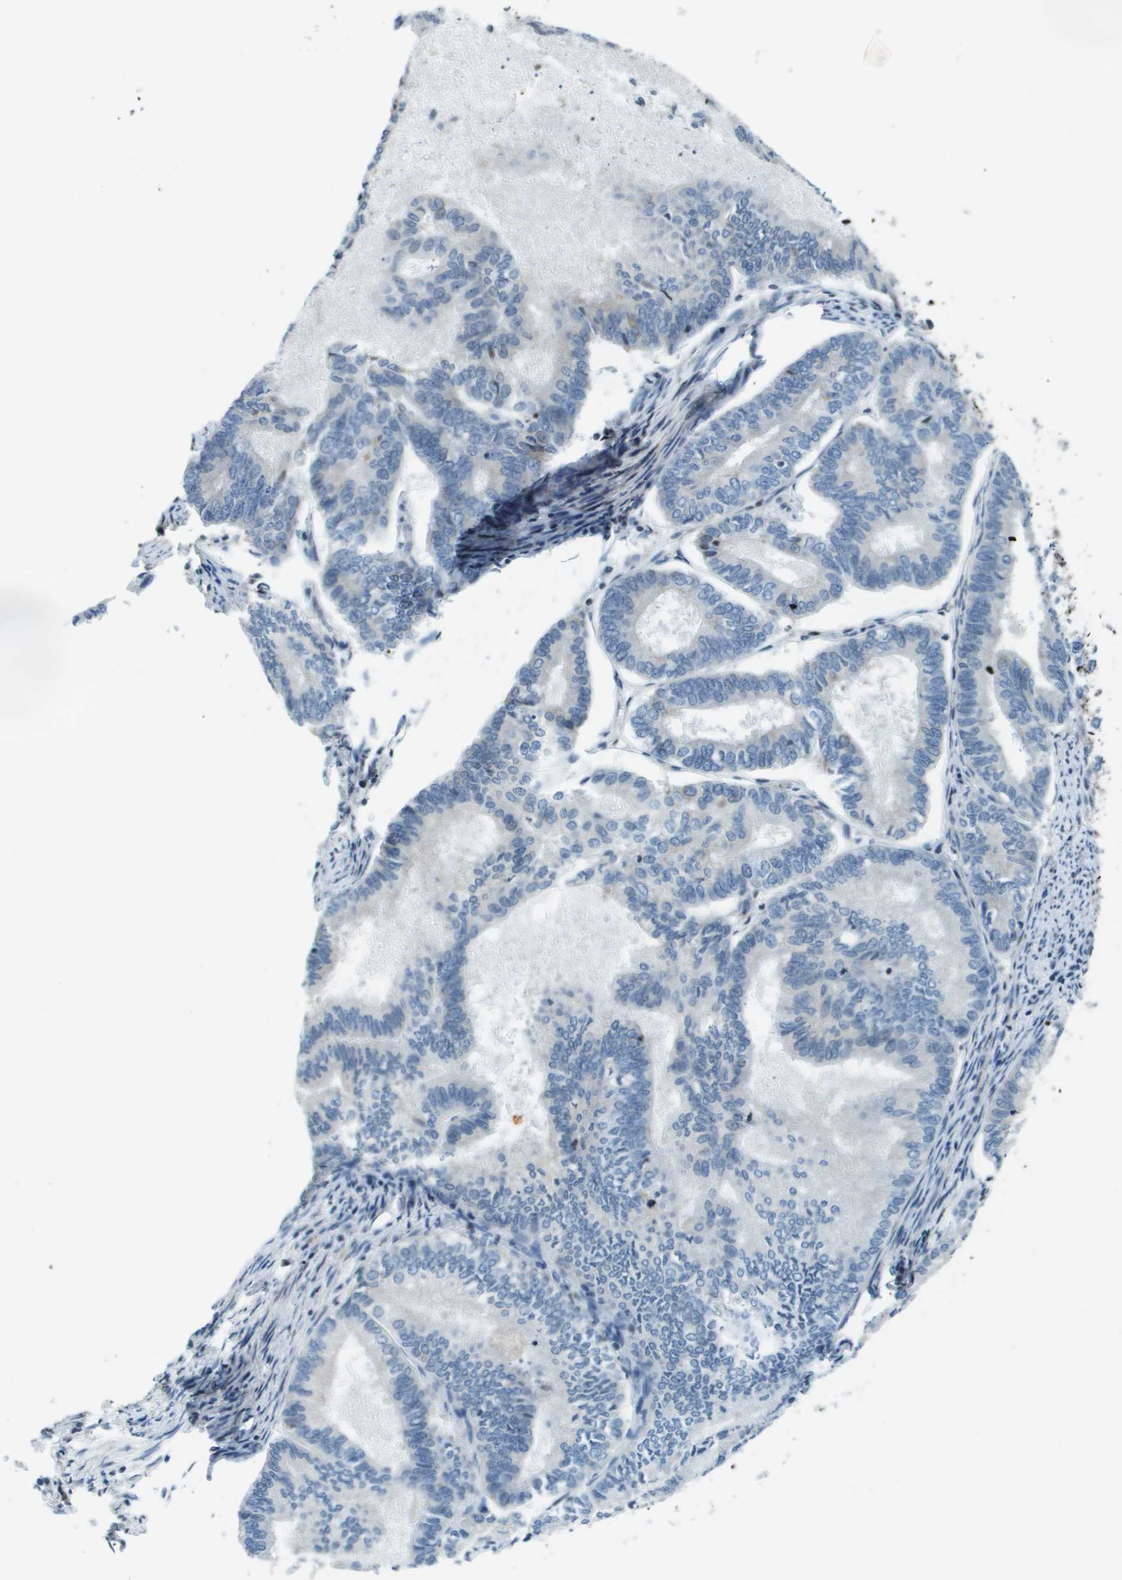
{"staining": {"intensity": "negative", "quantity": "none", "location": "none"}, "tissue": "endometrial cancer", "cell_type": "Tumor cells", "image_type": "cancer", "snomed": [{"axis": "morphology", "description": "Adenocarcinoma, NOS"}, {"axis": "topography", "description": "Endometrium"}], "caption": "The image reveals no staining of tumor cells in adenocarcinoma (endometrial).", "gene": "ESYT1", "patient": {"sex": "female", "age": 86}}